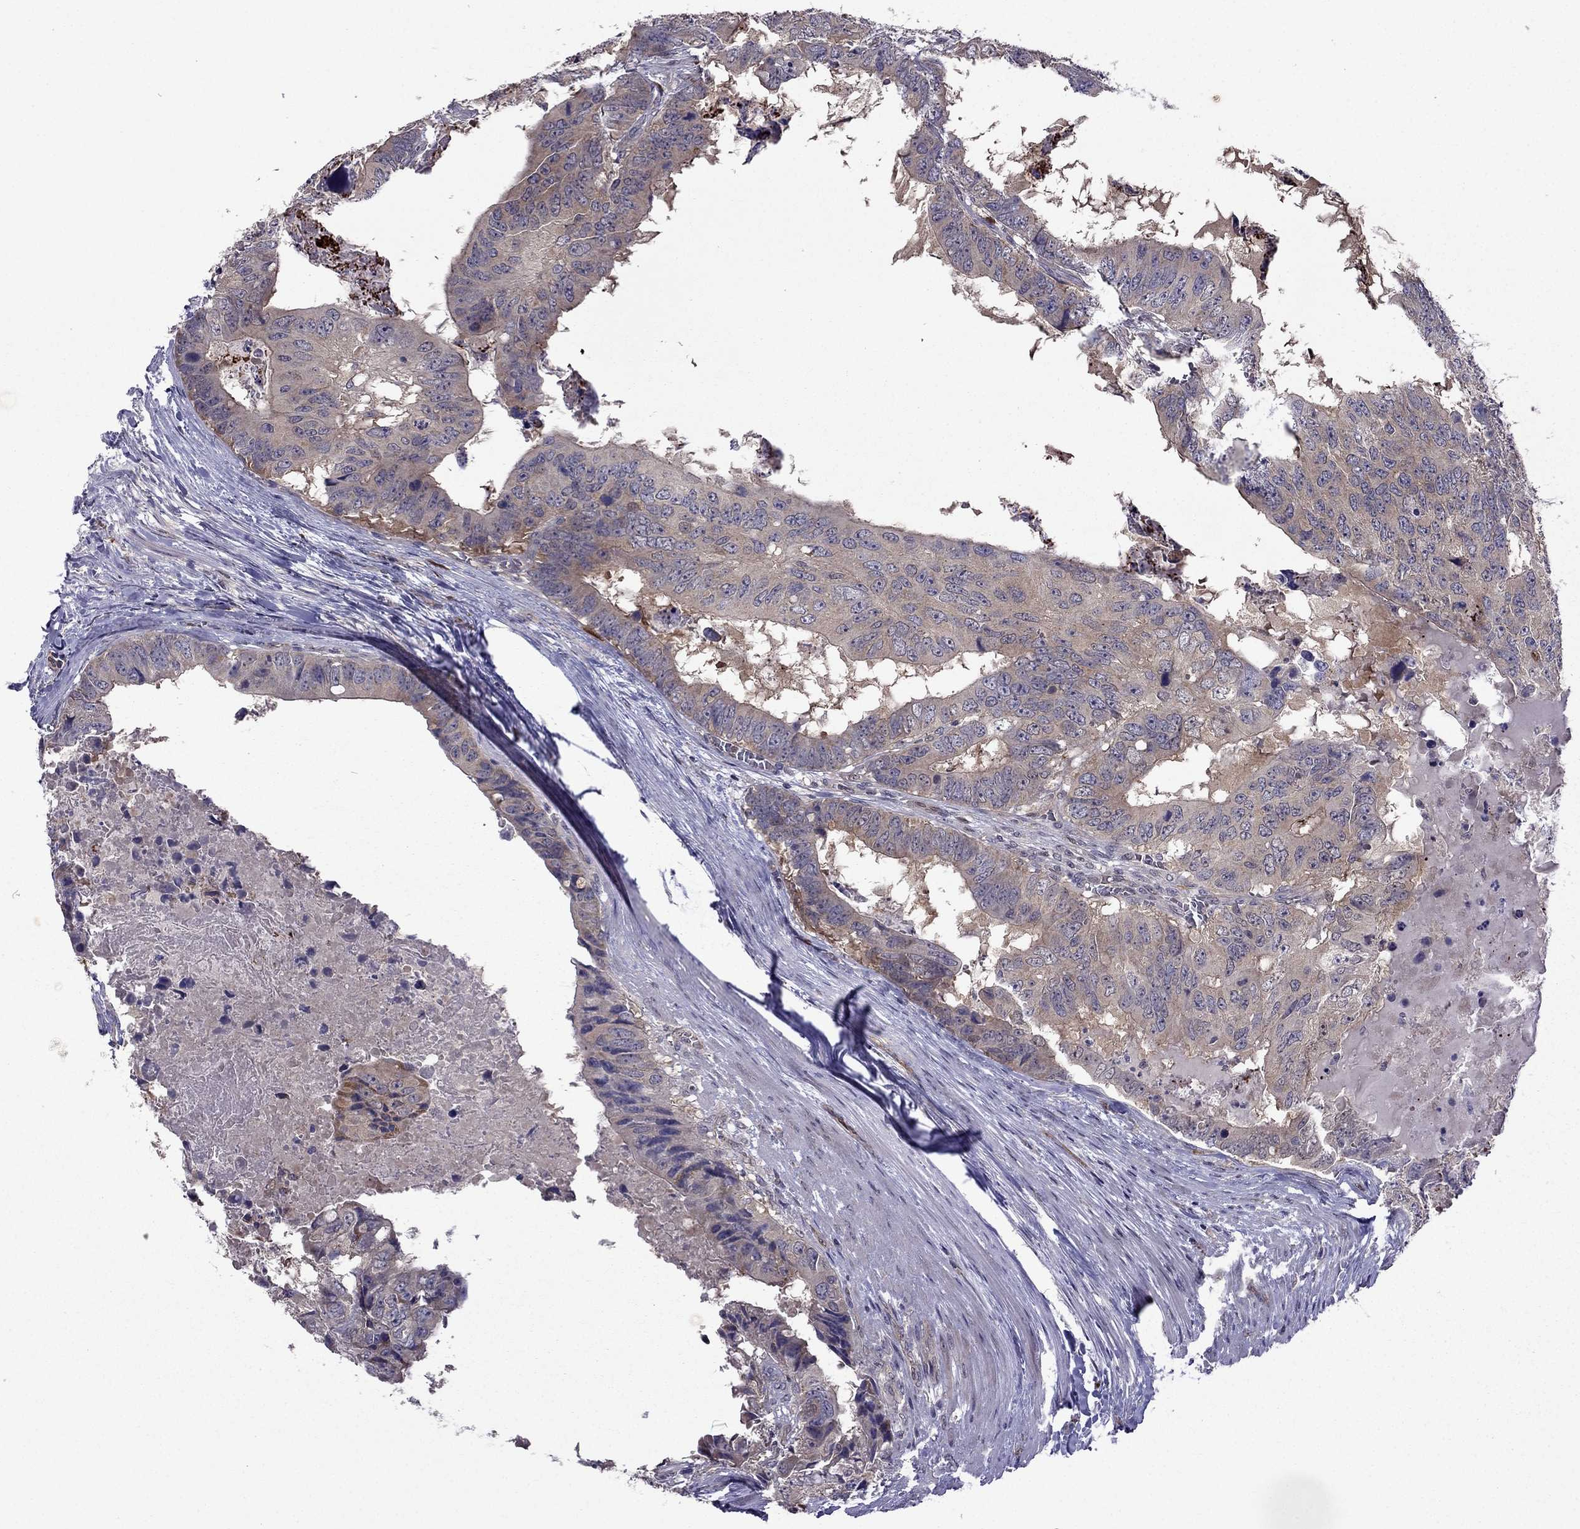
{"staining": {"intensity": "moderate", "quantity": "<25%", "location": "cytoplasmic/membranous"}, "tissue": "colorectal cancer", "cell_type": "Tumor cells", "image_type": "cancer", "snomed": [{"axis": "morphology", "description": "Adenocarcinoma, NOS"}, {"axis": "topography", "description": "Colon"}], "caption": "Approximately <25% of tumor cells in human colorectal cancer demonstrate moderate cytoplasmic/membranous protein staining as visualized by brown immunohistochemical staining.", "gene": "CDK5", "patient": {"sex": "male", "age": 79}}